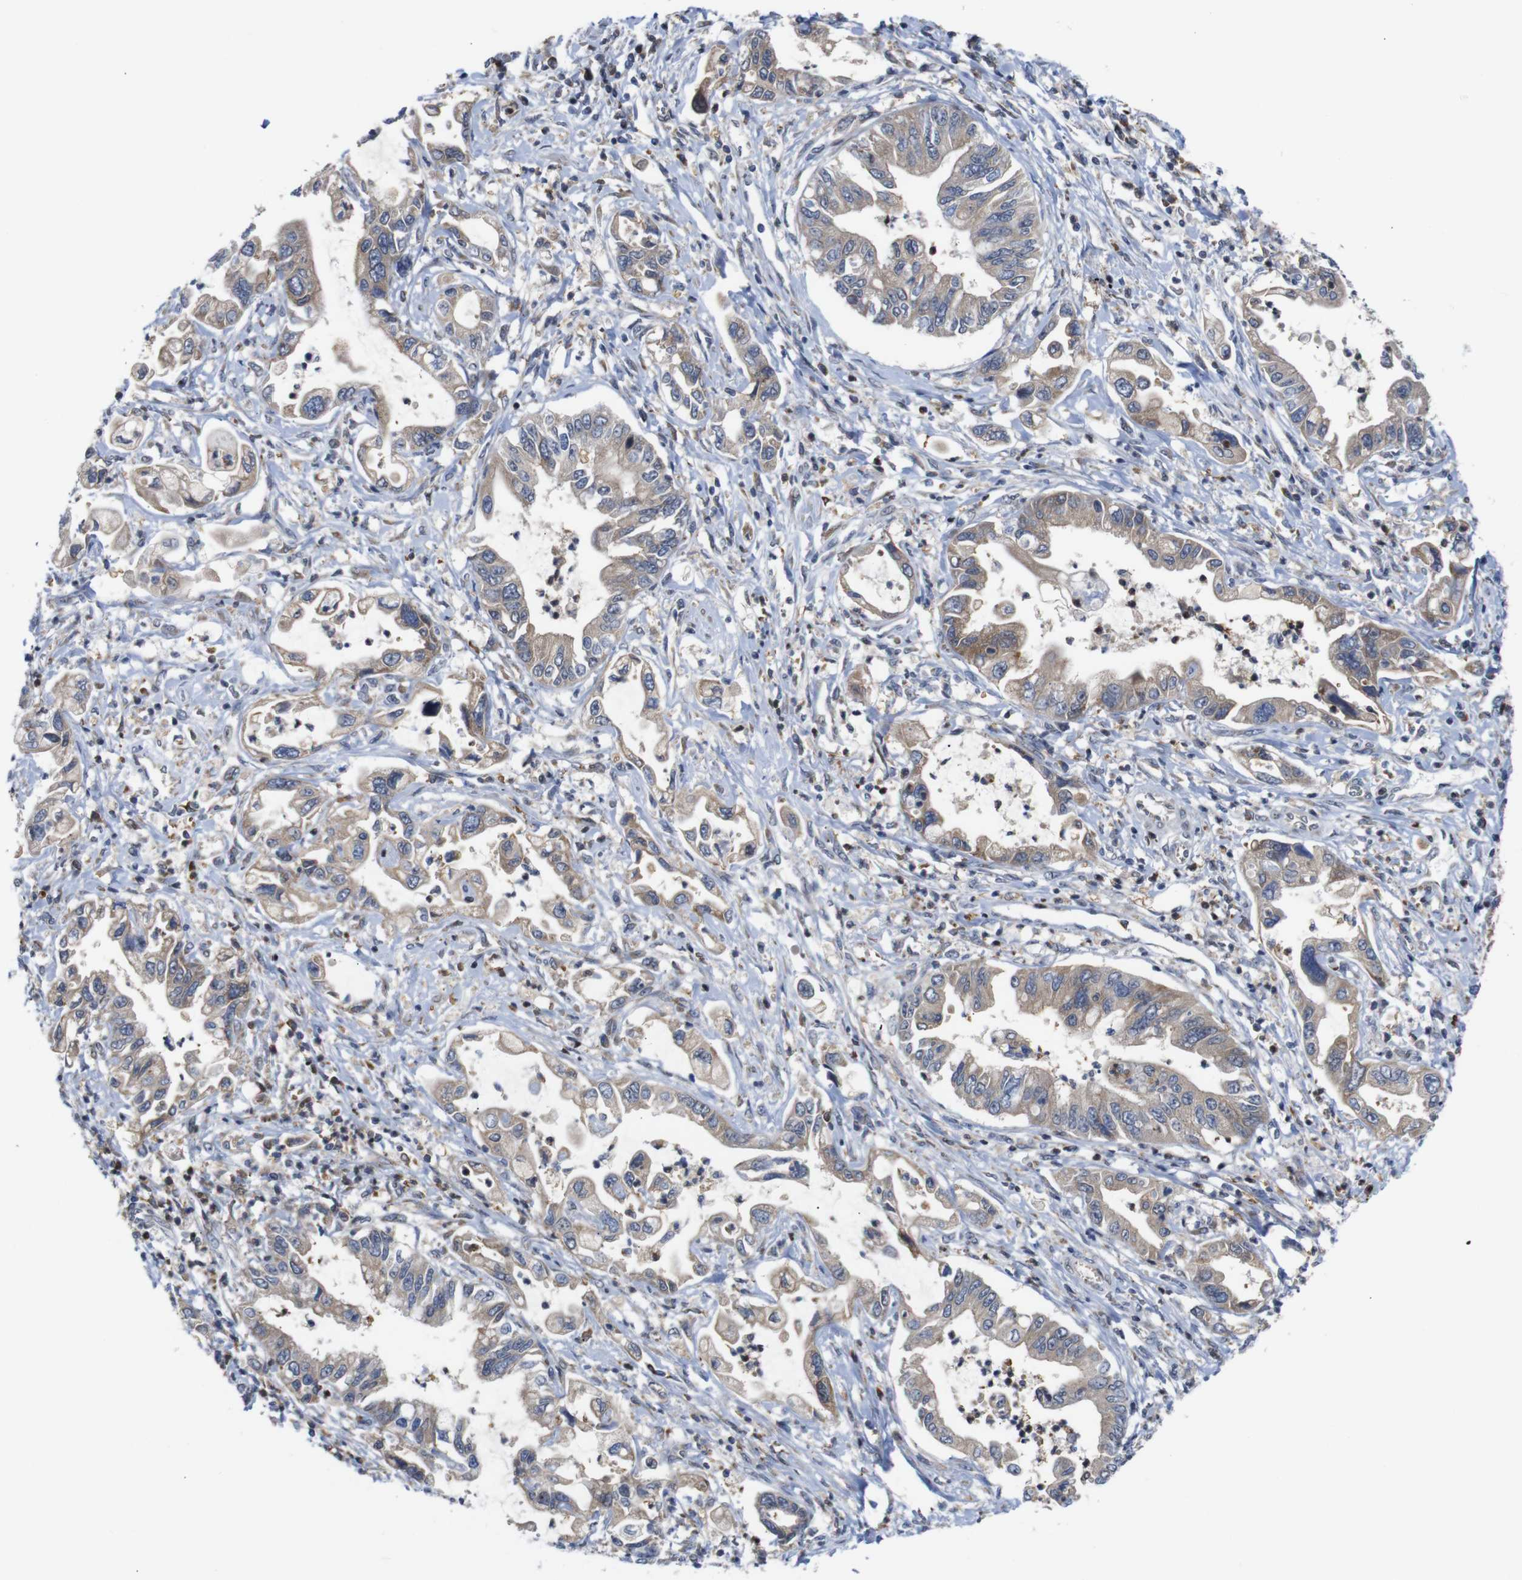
{"staining": {"intensity": "weak", "quantity": "25%-75%", "location": "cytoplasmic/membranous"}, "tissue": "pancreatic cancer", "cell_type": "Tumor cells", "image_type": "cancer", "snomed": [{"axis": "morphology", "description": "Adenocarcinoma, NOS"}, {"axis": "topography", "description": "Pancreas"}], "caption": "This is a photomicrograph of immunohistochemistry staining of pancreatic adenocarcinoma, which shows weak positivity in the cytoplasmic/membranous of tumor cells.", "gene": "PTPN1", "patient": {"sex": "male", "age": 56}}